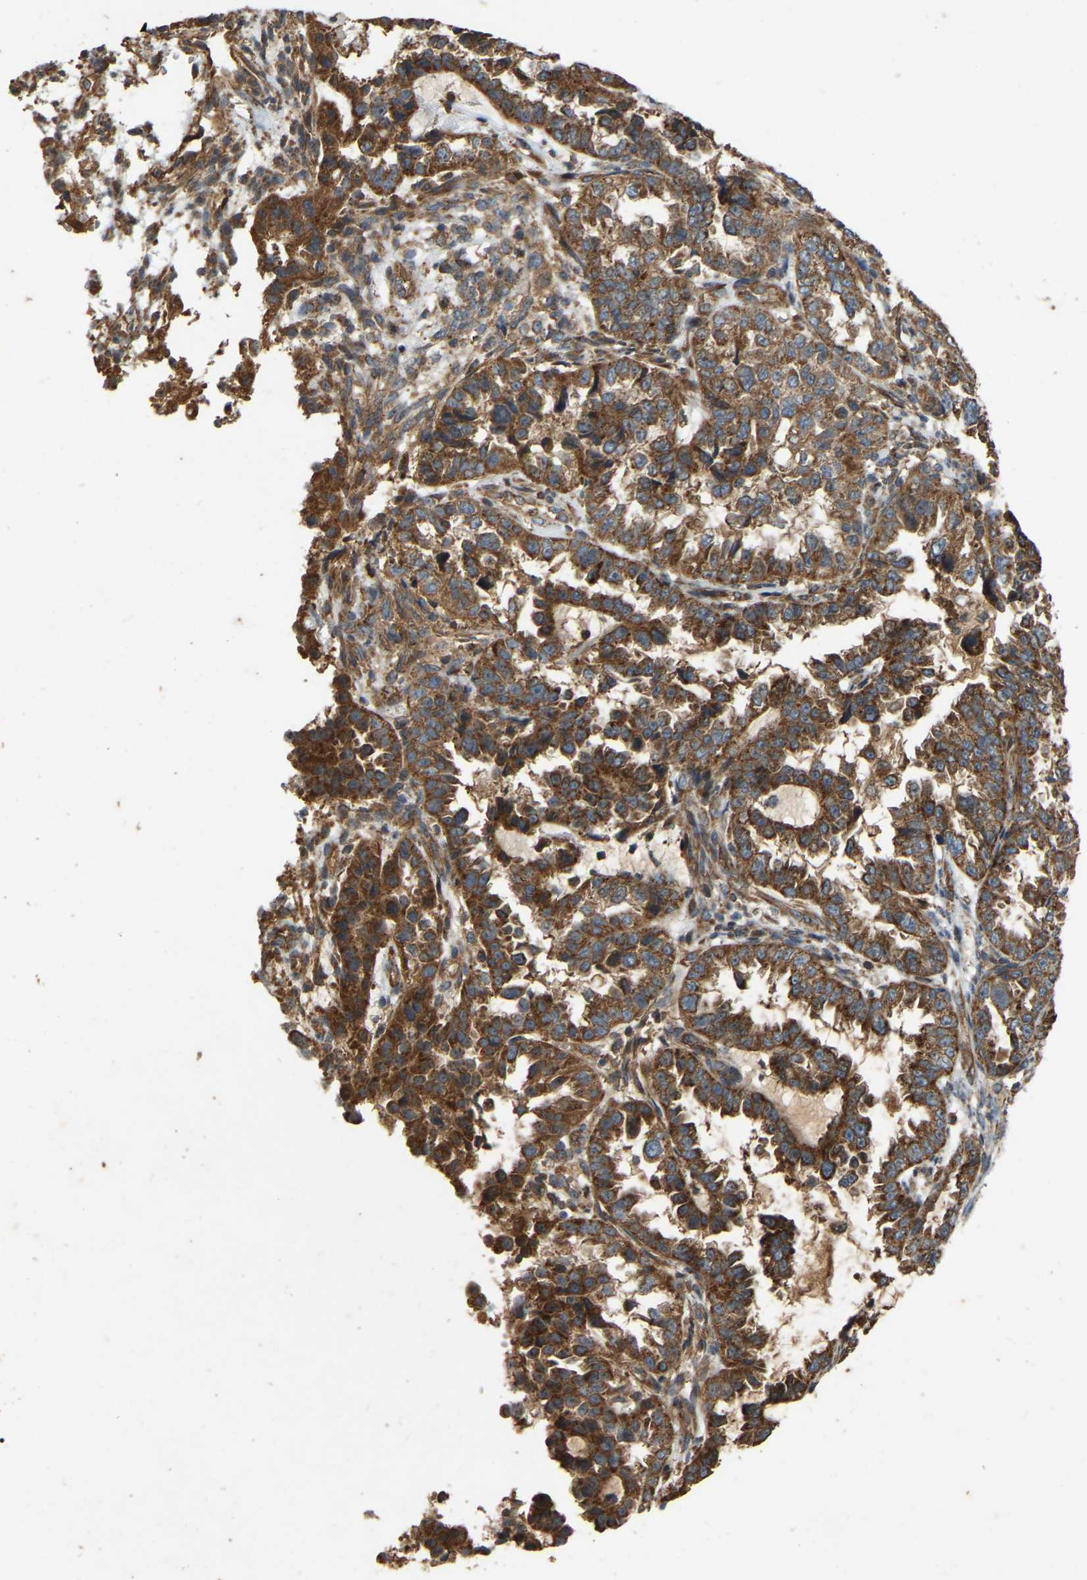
{"staining": {"intensity": "strong", "quantity": ">75%", "location": "cytoplasmic/membranous"}, "tissue": "endometrial cancer", "cell_type": "Tumor cells", "image_type": "cancer", "snomed": [{"axis": "morphology", "description": "Adenocarcinoma, NOS"}, {"axis": "topography", "description": "Endometrium"}], "caption": "Immunohistochemistry of endometrial cancer shows high levels of strong cytoplasmic/membranous staining in about >75% of tumor cells. Immunohistochemistry stains the protein in brown and the nuclei are stained blue.", "gene": "SAMD9L", "patient": {"sex": "female", "age": 85}}